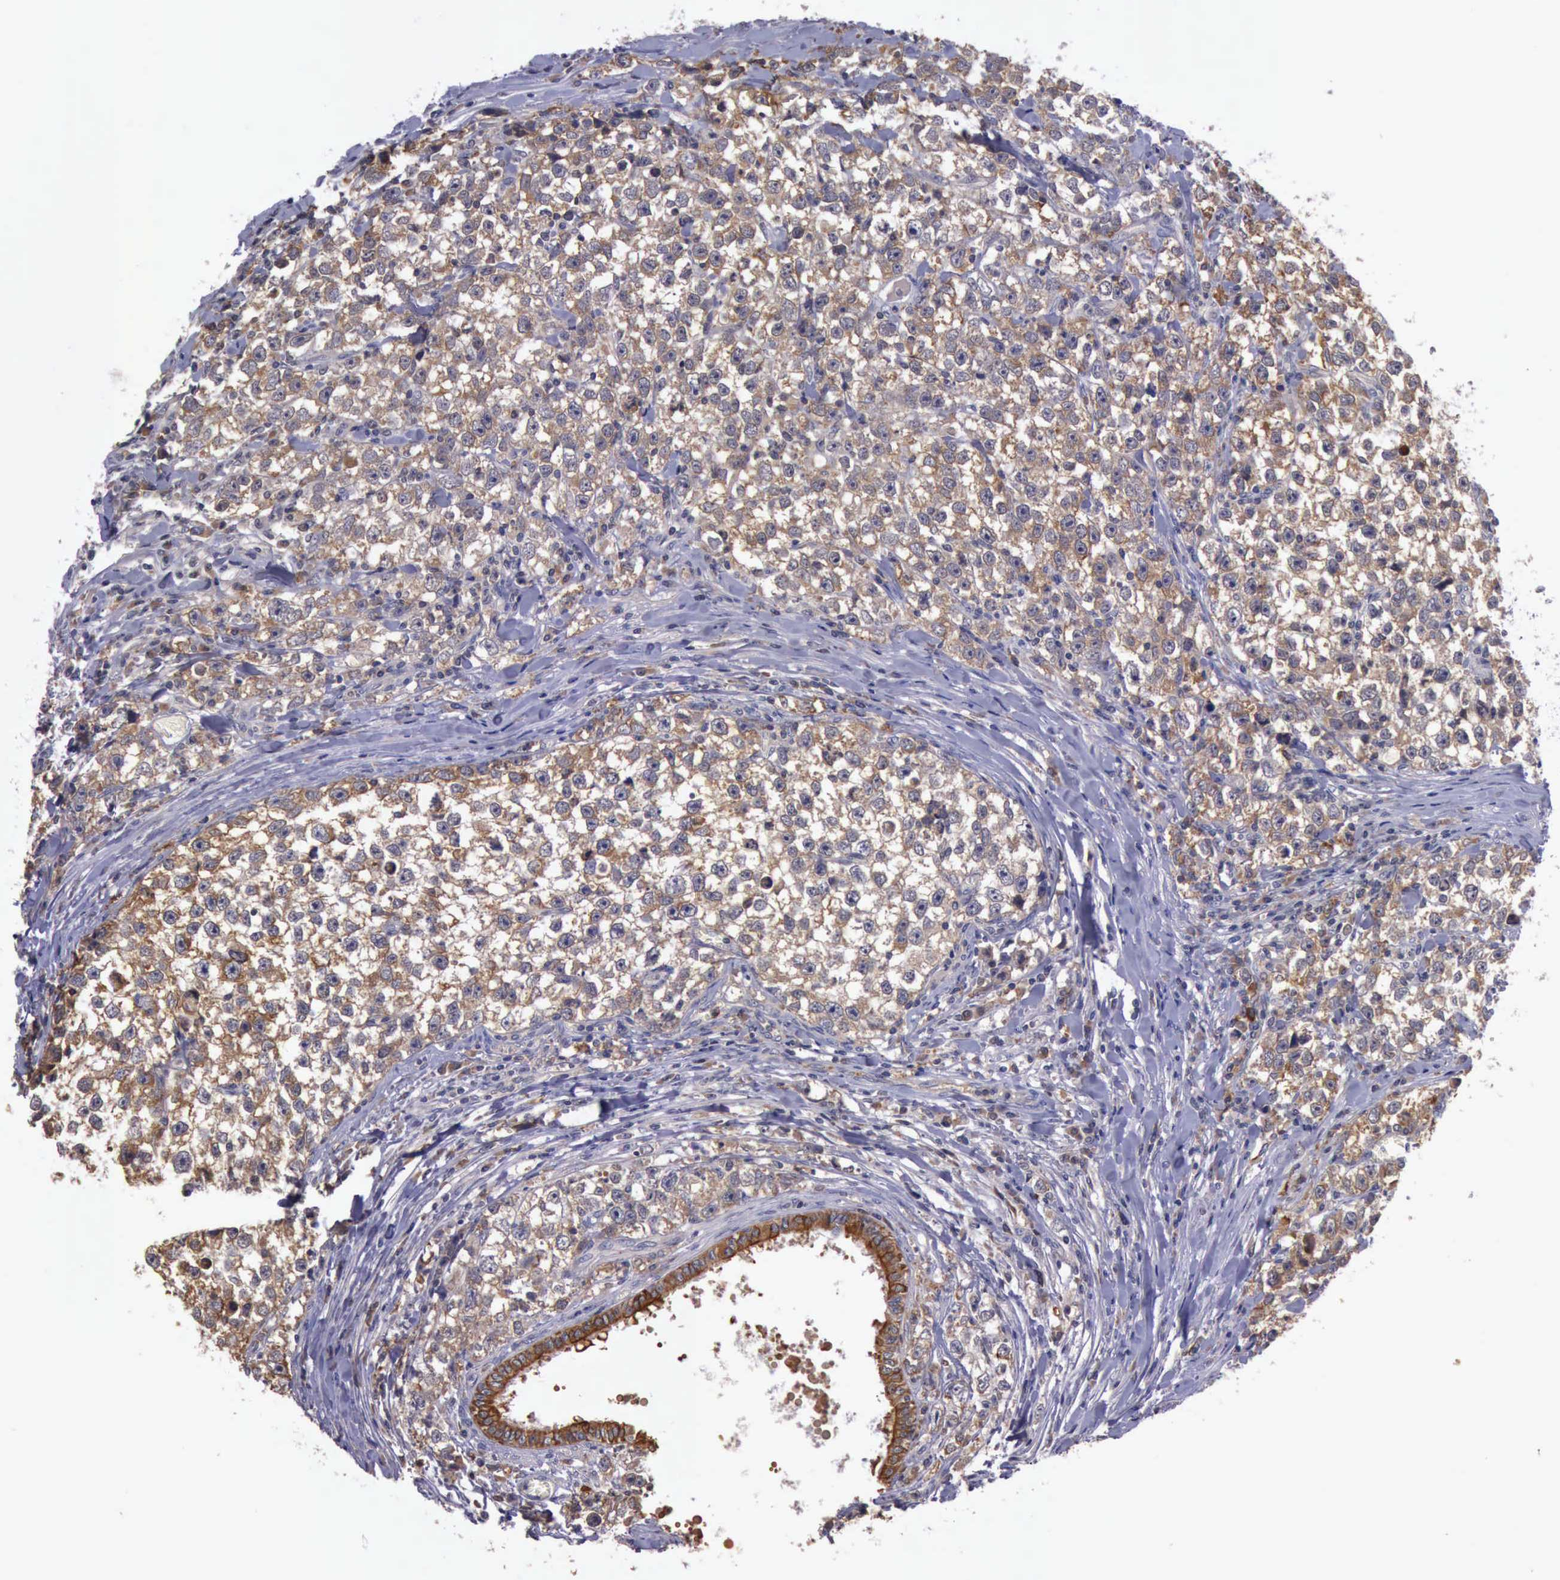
{"staining": {"intensity": "weak", "quantity": "<25%", "location": "cytoplasmic/membranous"}, "tissue": "testis cancer", "cell_type": "Tumor cells", "image_type": "cancer", "snomed": [{"axis": "morphology", "description": "Seminoma, NOS"}, {"axis": "morphology", "description": "Carcinoma, Embryonal, NOS"}, {"axis": "topography", "description": "Testis"}], "caption": "Tumor cells are negative for protein expression in human testis cancer (embryonal carcinoma). (DAB (3,3'-diaminobenzidine) immunohistochemistry (IHC) visualized using brightfield microscopy, high magnification).", "gene": "RAB39B", "patient": {"sex": "male", "age": 30}}